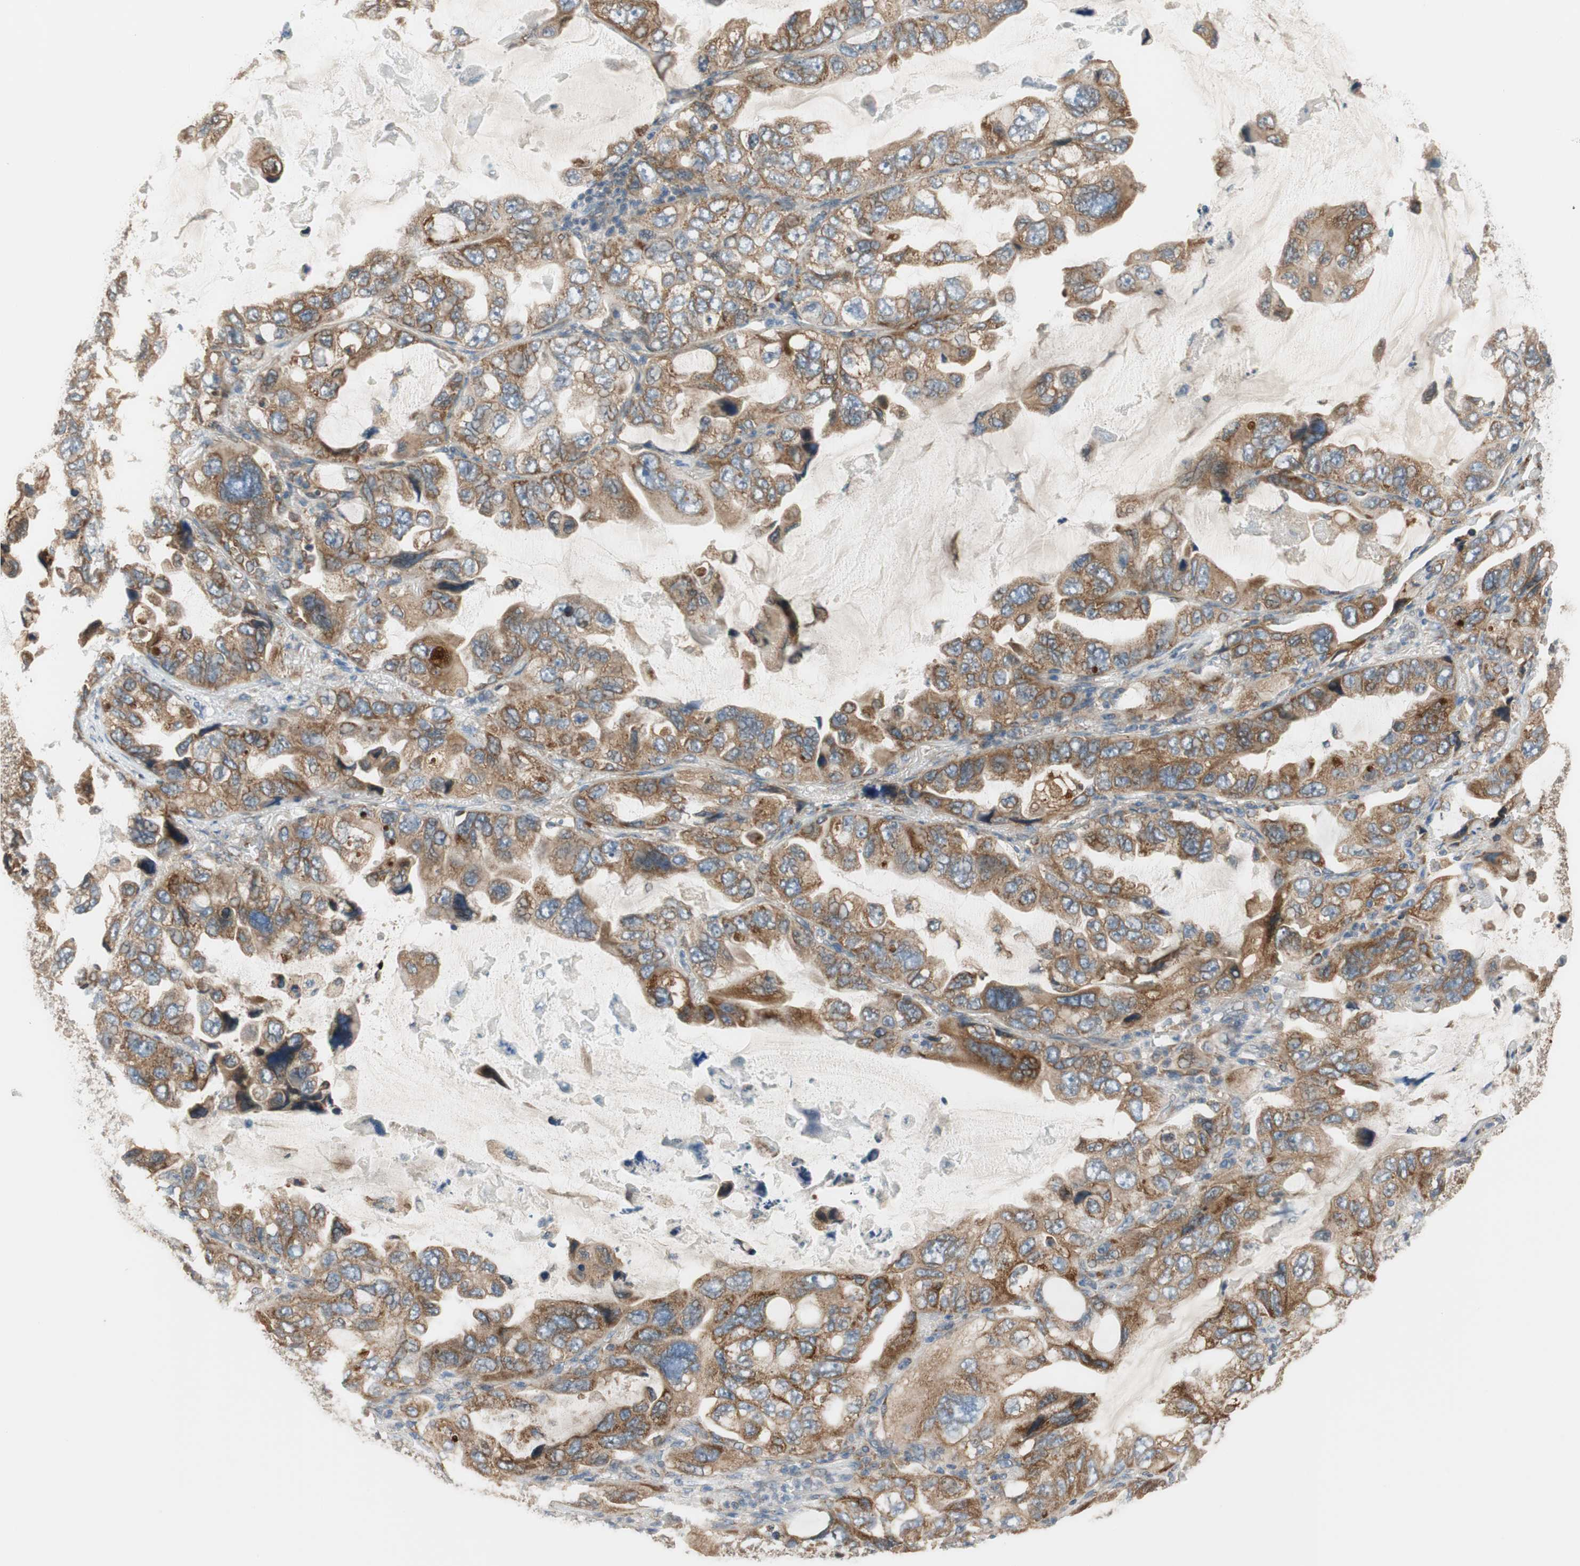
{"staining": {"intensity": "moderate", "quantity": ">75%", "location": "cytoplasmic/membranous"}, "tissue": "lung cancer", "cell_type": "Tumor cells", "image_type": "cancer", "snomed": [{"axis": "morphology", "description": "Squamous cell carcinoma, NOS"}, {"axis": "topography", "description": "Lung"}], "caption": "Immunohistochemistry (IHC) staining of lung cancer (squamous cell carcinoma), which reveals medium levels of moderate cytoplasmic/membranous staining in about >75% of tumor cells indicating moderate cytoplasmic/membranous protein positivity. The staining was performed using DAB (brown) for protein detection and nuclei were counterstained in hematoxylin (blue).", "gene": "RPN2", "patient": {"sex": "female", "age": 73}}